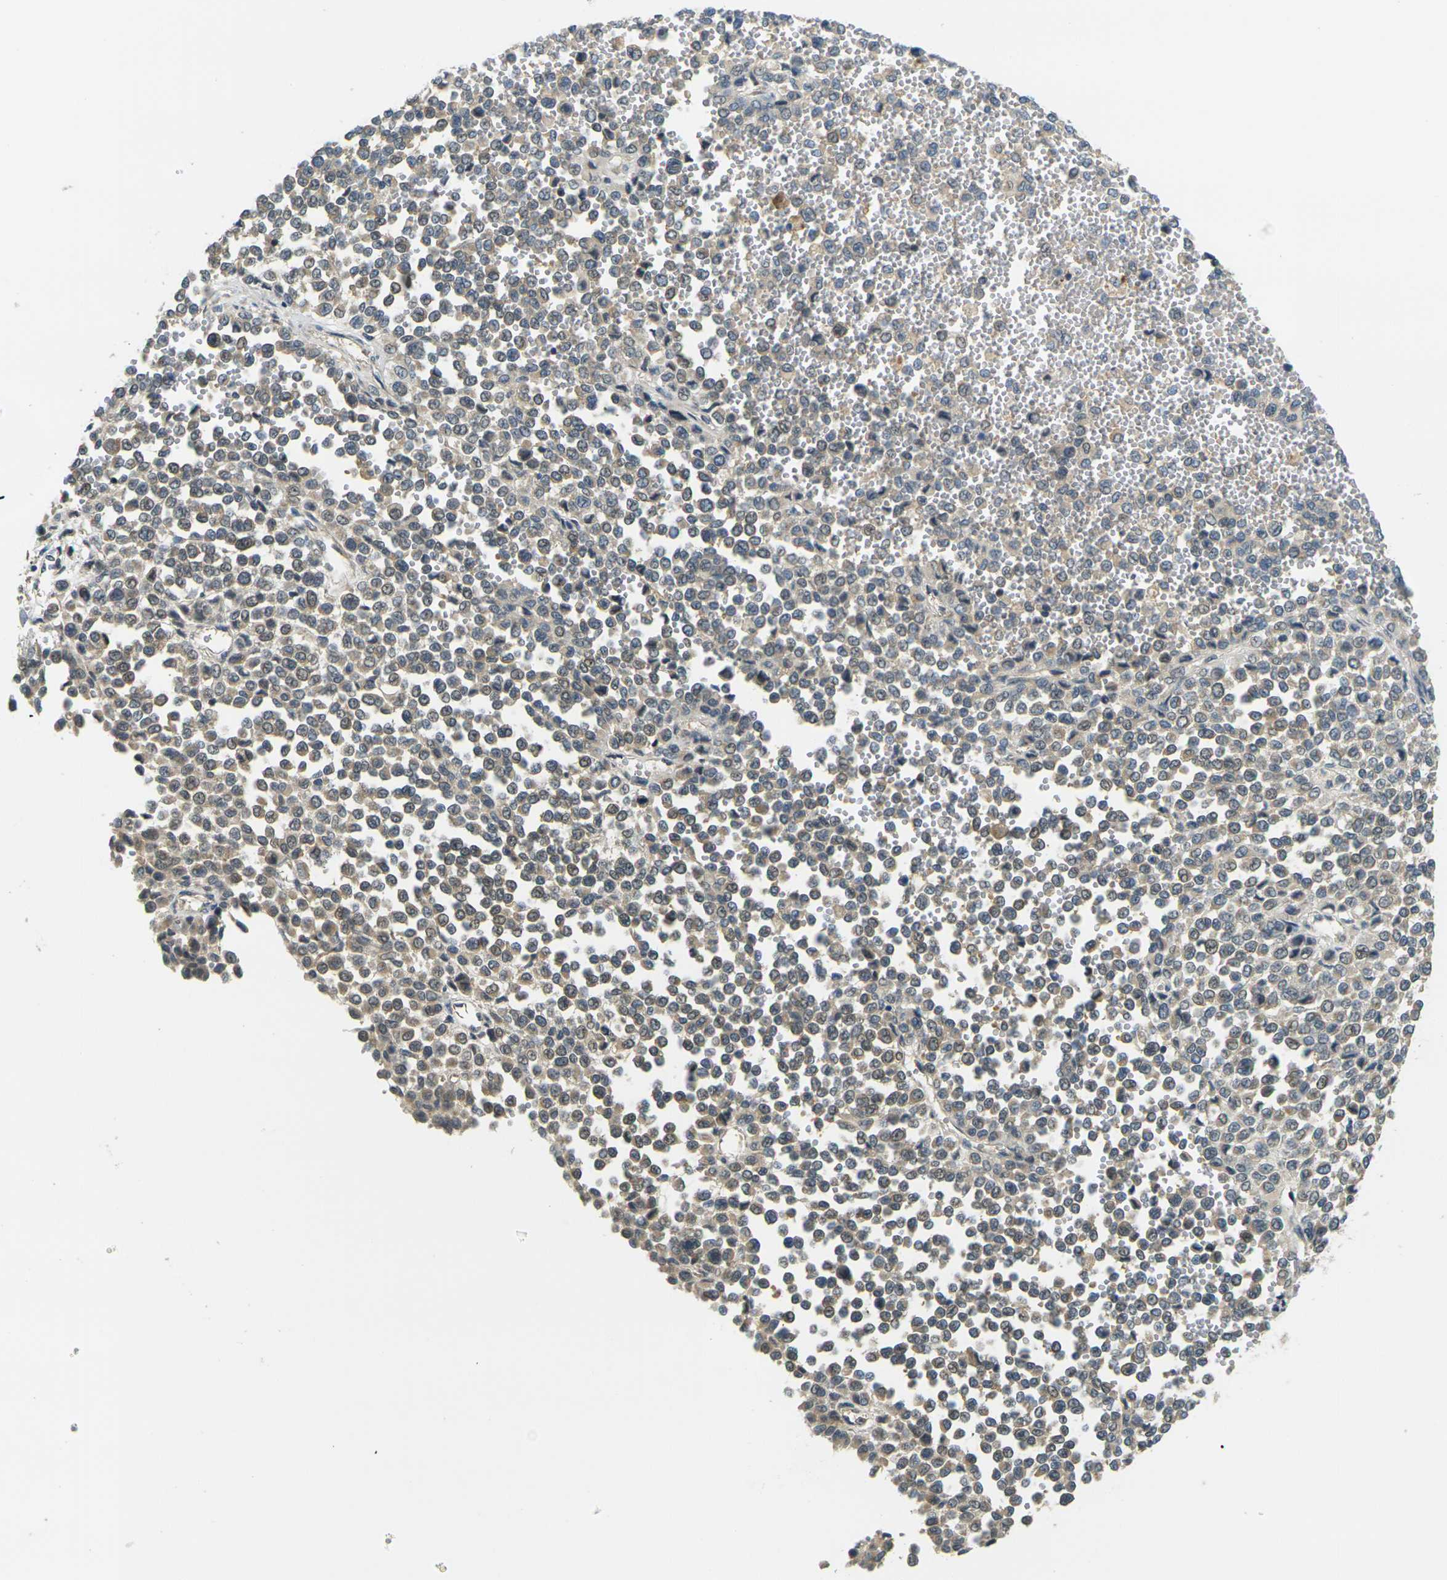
{"staining": {"intensity": "weak", "quantity": "25%-75%", "location": "cytoplasmic/membranous"}, "tissue": "melanoma", "cell_type": "Tumor cells", "image_type": "cancer", "snomed": [{"axis": "morphology", "description": "Malignant melanoma, Metastatic site"}, {"axis": "topography", "description": "Pancreas"}], "caption": "This photomicrograph exhibits immunohistochemistry staining of human melanoma, with low weak cytoplasmic/membranous positivity in approximately 25%-75% of tumor cells.", "gene": "KLHL8", "patient": {"sex": "female", "age": 30}}